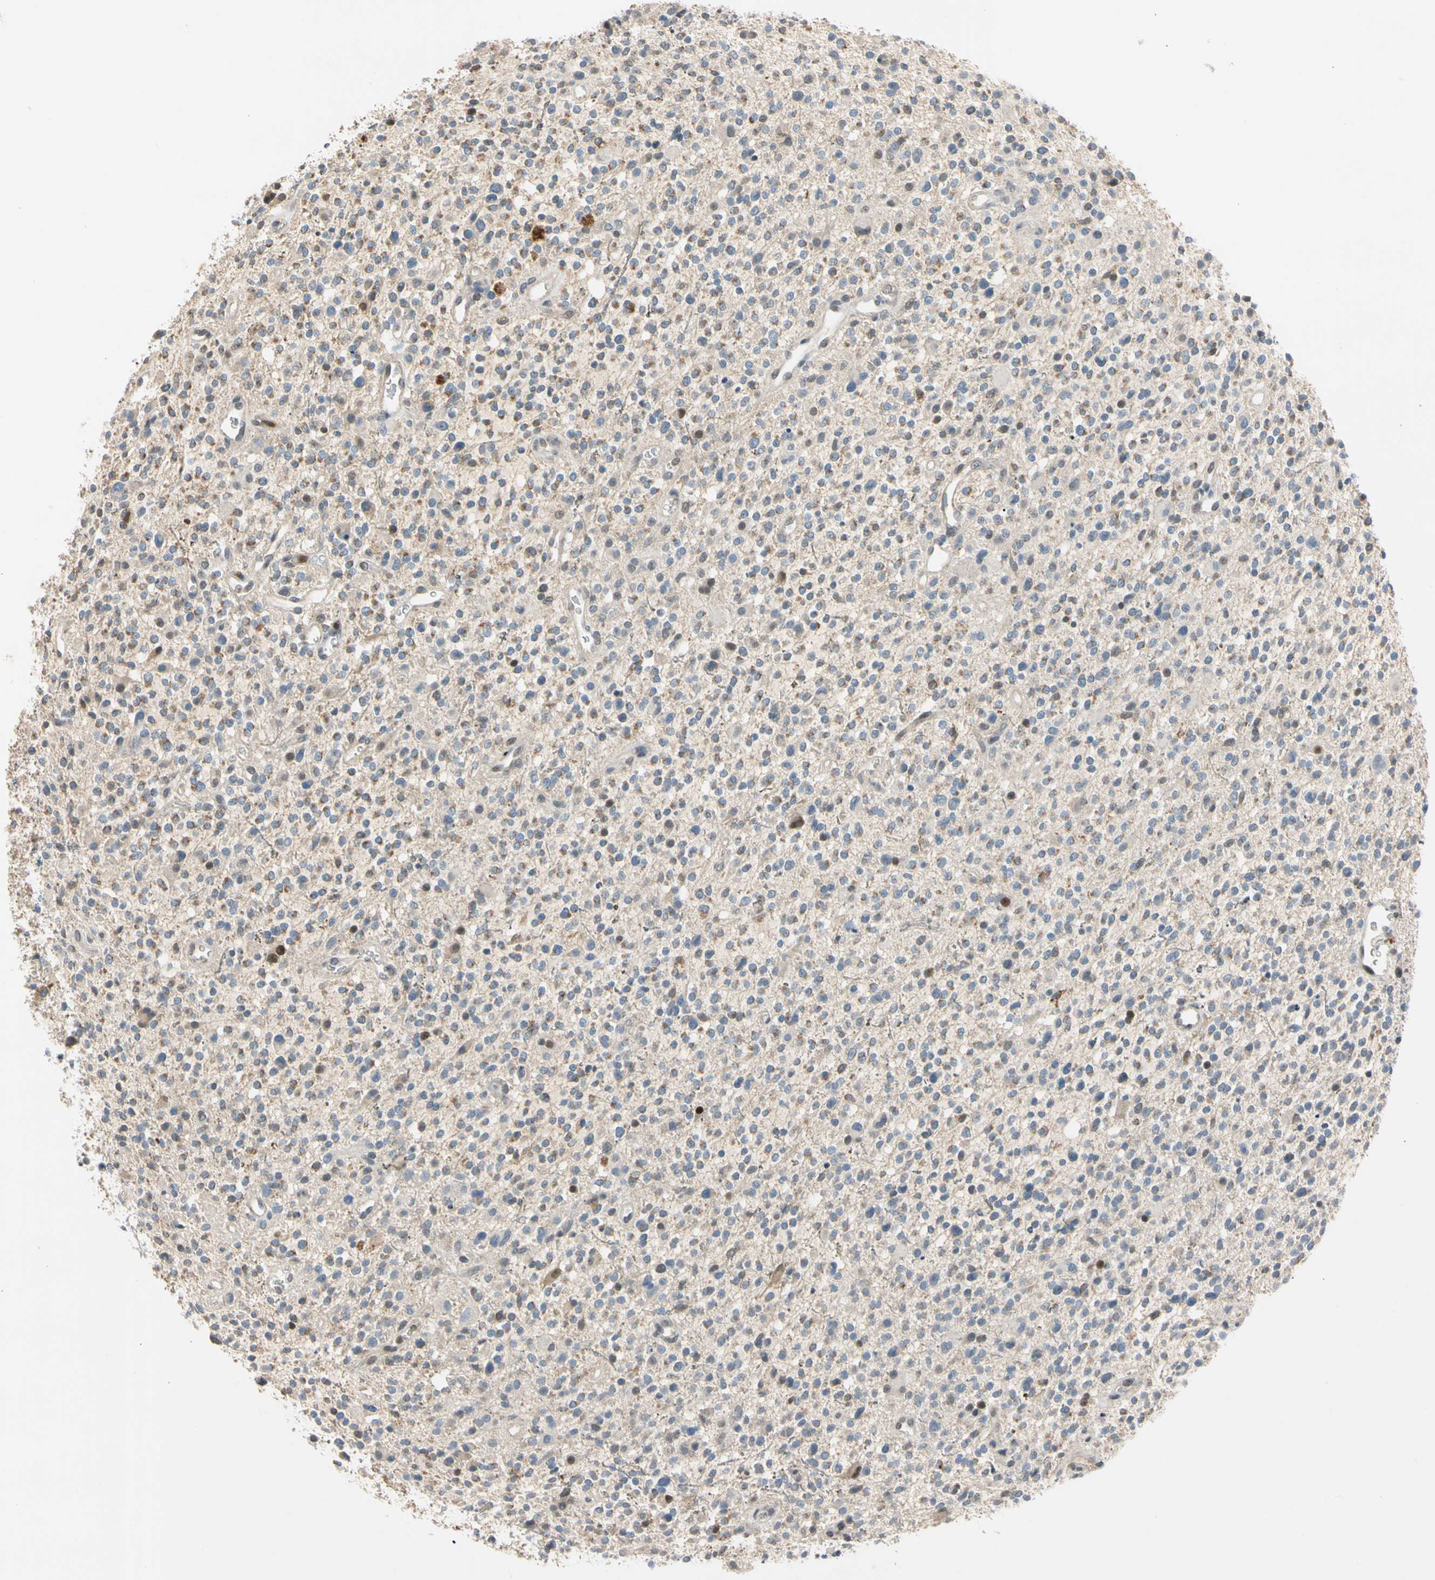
{"staining": {"intensity": "moderate", "quantity": "<25%", "location": "cytoplasmic/membranous"}, "tissue": "glioma", "cell_type": "Tumor cells", "image_type": "cancer", "snomed": [{"axis": "morphology", "description": "Glioma, malignant, High grade"}, {"axis": "topography", "description": "Brain"}], "caption": "Human high-grade glioma (malignant) stained for a protein (brown) demonstrates moderate cytoplasmic/membranous positive positivity in about <25% of tumor cells.", "gene": "RIOX2", "patient": {"sex": "male", "age": 48}}